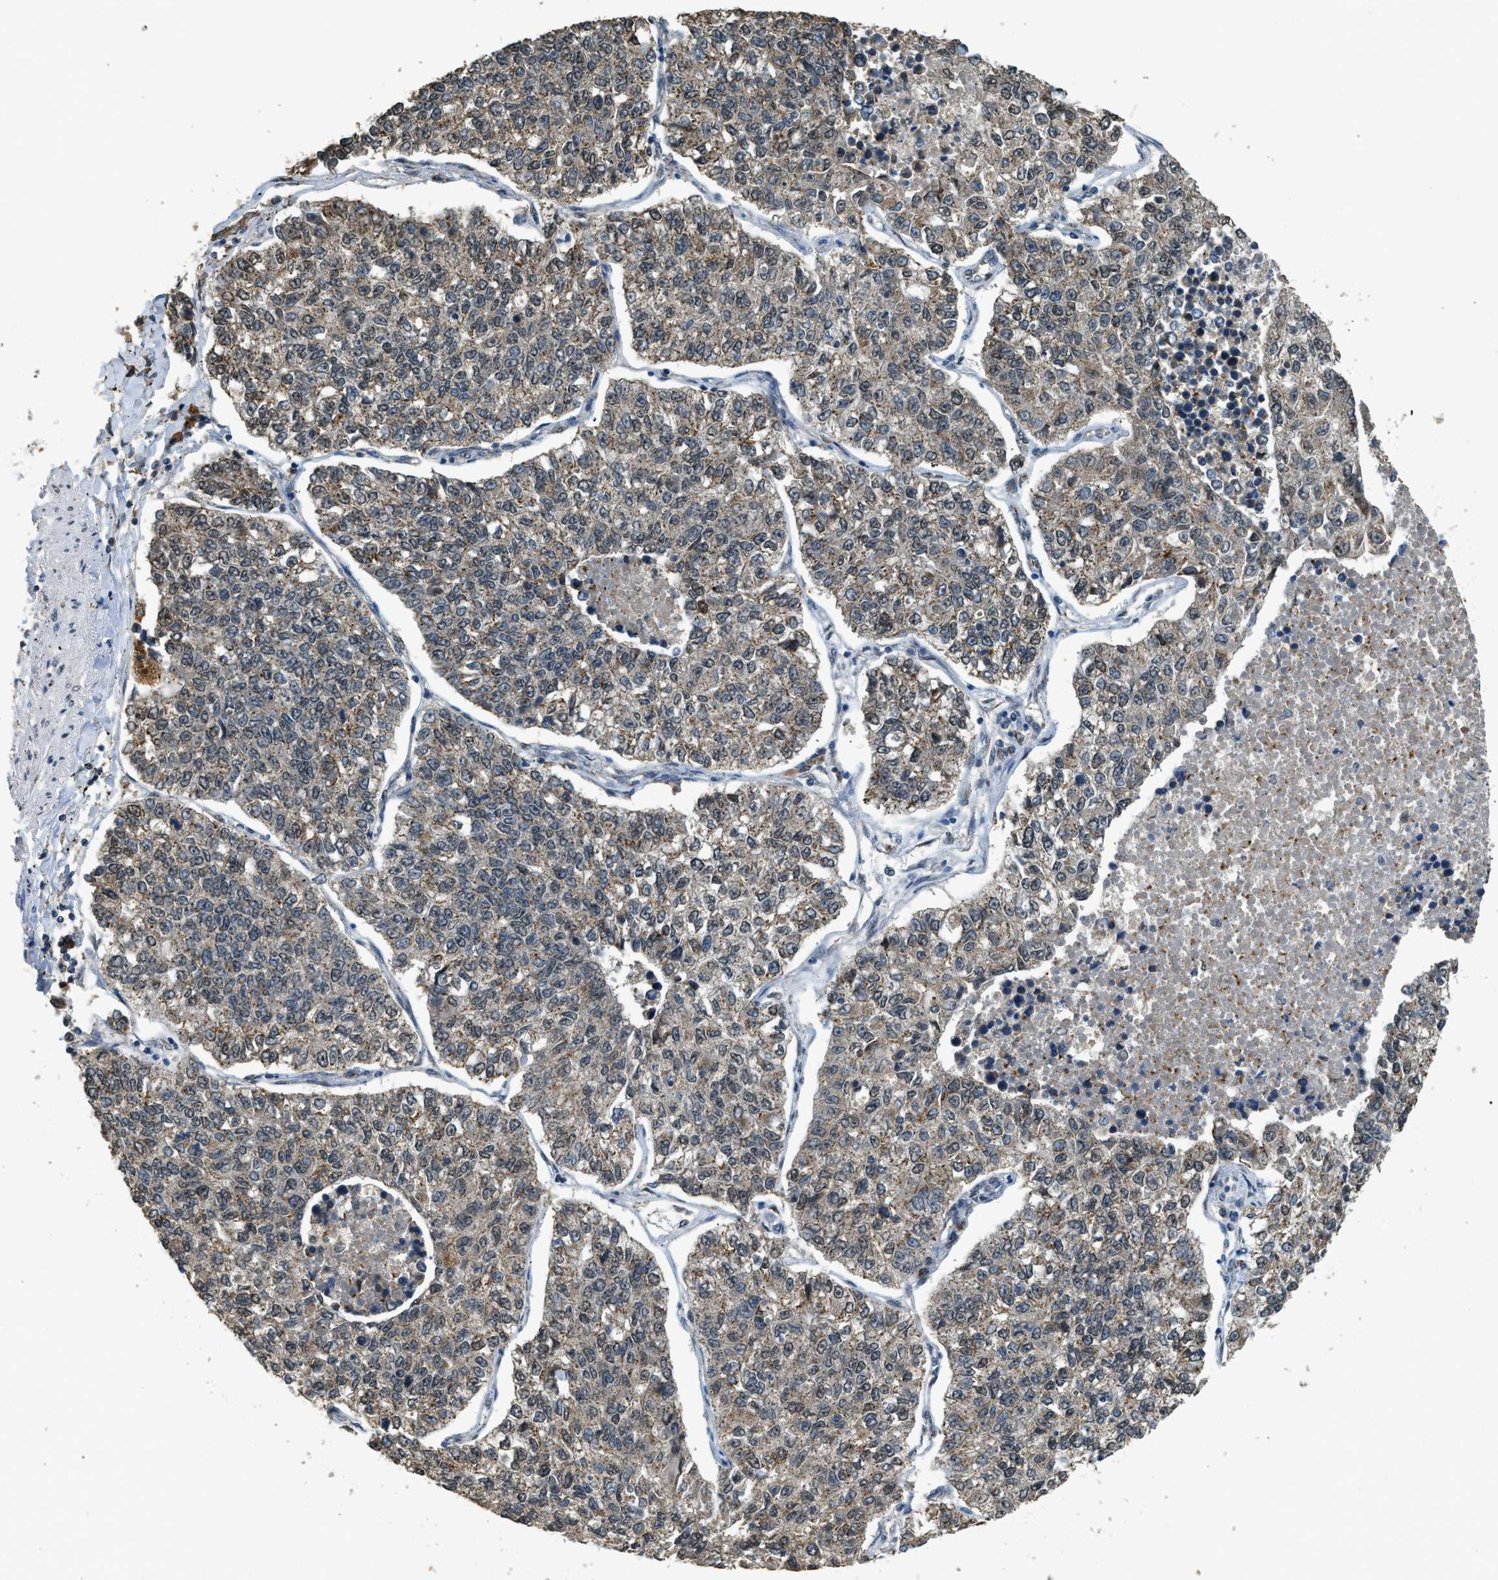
{"staining": {"intensity": "moderate", "quantity": ">75%", "location": "cytoplasmic/membranous"}, "tissue": "lung cancer", "cell_type": "Tumor cells", "image_type": "cancer", "snomed": [{"axis": "morphology", "description": "Adenocarcinoma, NOS"}, {"axis": "topography", "description": "Lung"}], "caption": "Protein analysis of adenocarcinoma (lung) tissue reveals moderate cytoplasmic/membranous staining in approximately >75% of tumor cells. The staining was performed using DAB (3,3'-diaminobenzidine) to visualize the protein expression in brown, while the nuclei were stained in blue with hematoxylin (Magnification: 20x).", "gene": "IPO7", "patient": {"sex": "male", "age": 49}}